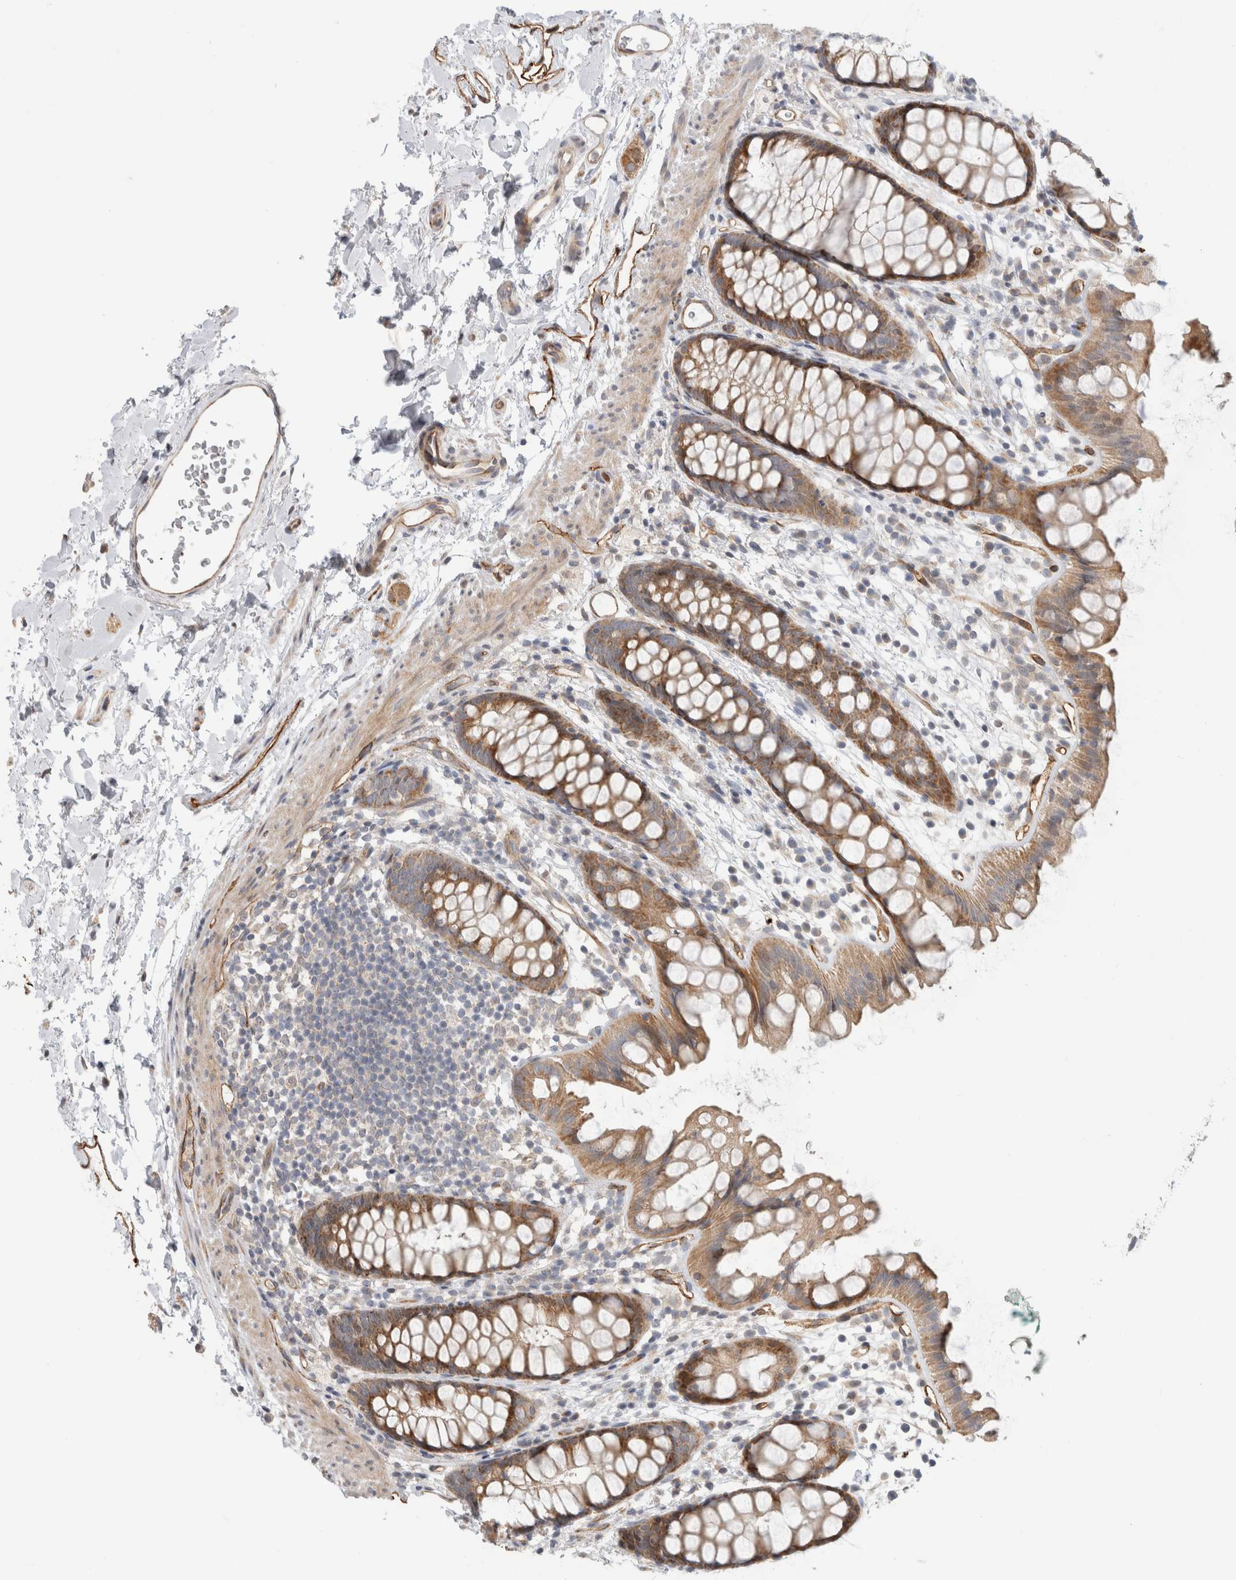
{"staining": {"intensity": "moderate", "quantity": ">75%", "location": "cytoplasmic/membranous"}, "tissue": "rectum", "cell_type": "Glandular cells", "image_type": "normal", "snomed": [{"axis": "morphology", "description": "Normal tissue, NOS"}, {"axis": "topography", "description": "Rectum"}], "caption": "IHC histopathology image of normal rectum: human rectum stained using immunohistochemistry (IHC) shows medium levels of moderate protein expression localized specifically in the cytoplasmic/membranous of glandular cells, appearing as a cytoplasmic/membranous brown color.", "gene": "KPNA5", "patient": {"sex": "female", "age": 65}}